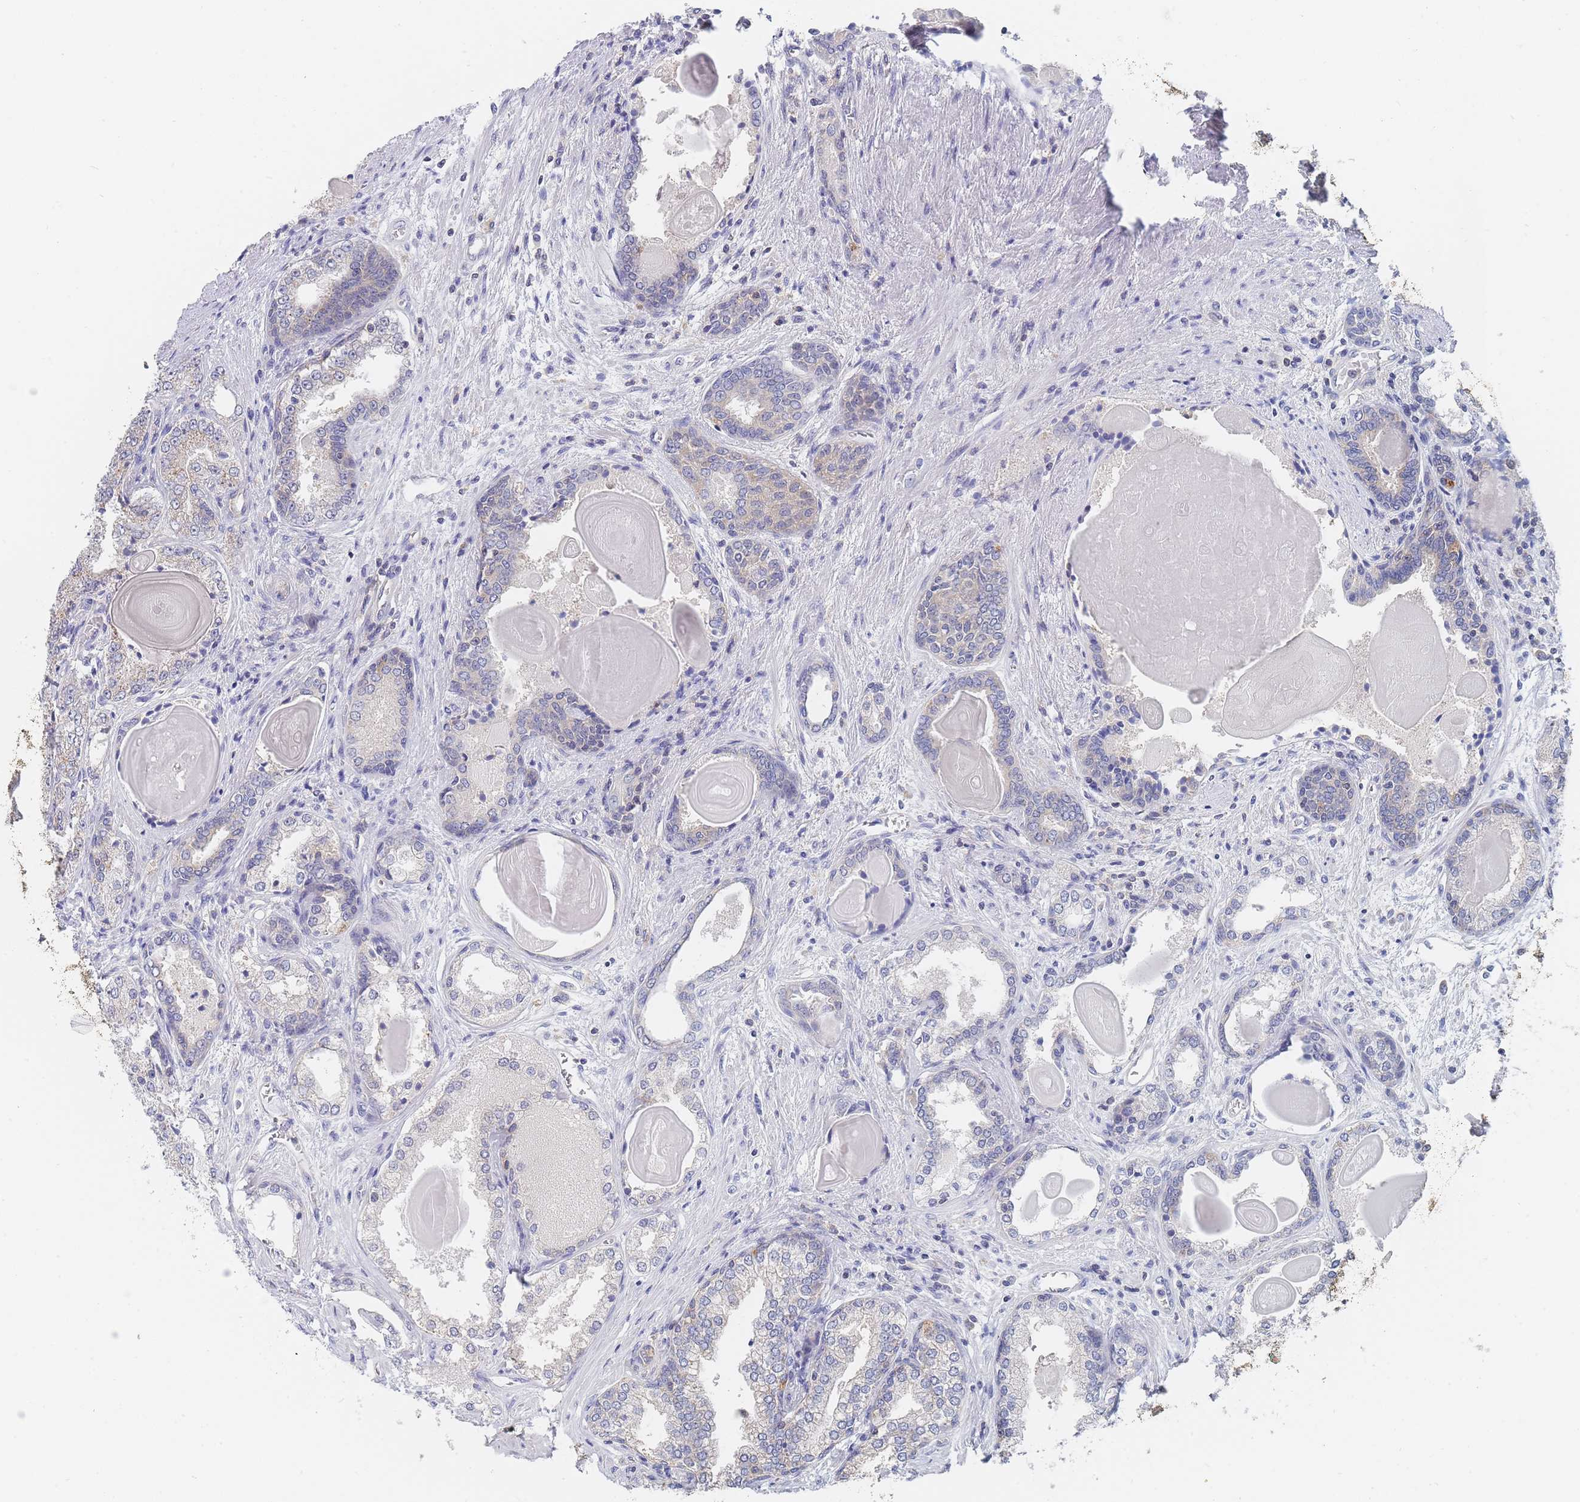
{"staining": {"intensity": "negative", "quantity": "none", "location": "none"}, "tissue": "prostate cancer", "cell_type": "Tumor cells", "image_type": "cancer", "snomed": [{"axis": "morphology", "description": "Adenocarcinoma, High grade"}, {"axis": "topography", "description": "Prostate"}], "caption": "IHC image of neoplastic tissue: prostate cancer stained with DAB (3,3'-diaminobenzidine) shows no significant protein expression in tumor cells.", "gene": "PPP6C", "patient": {"sex": "male", "age": 63}}